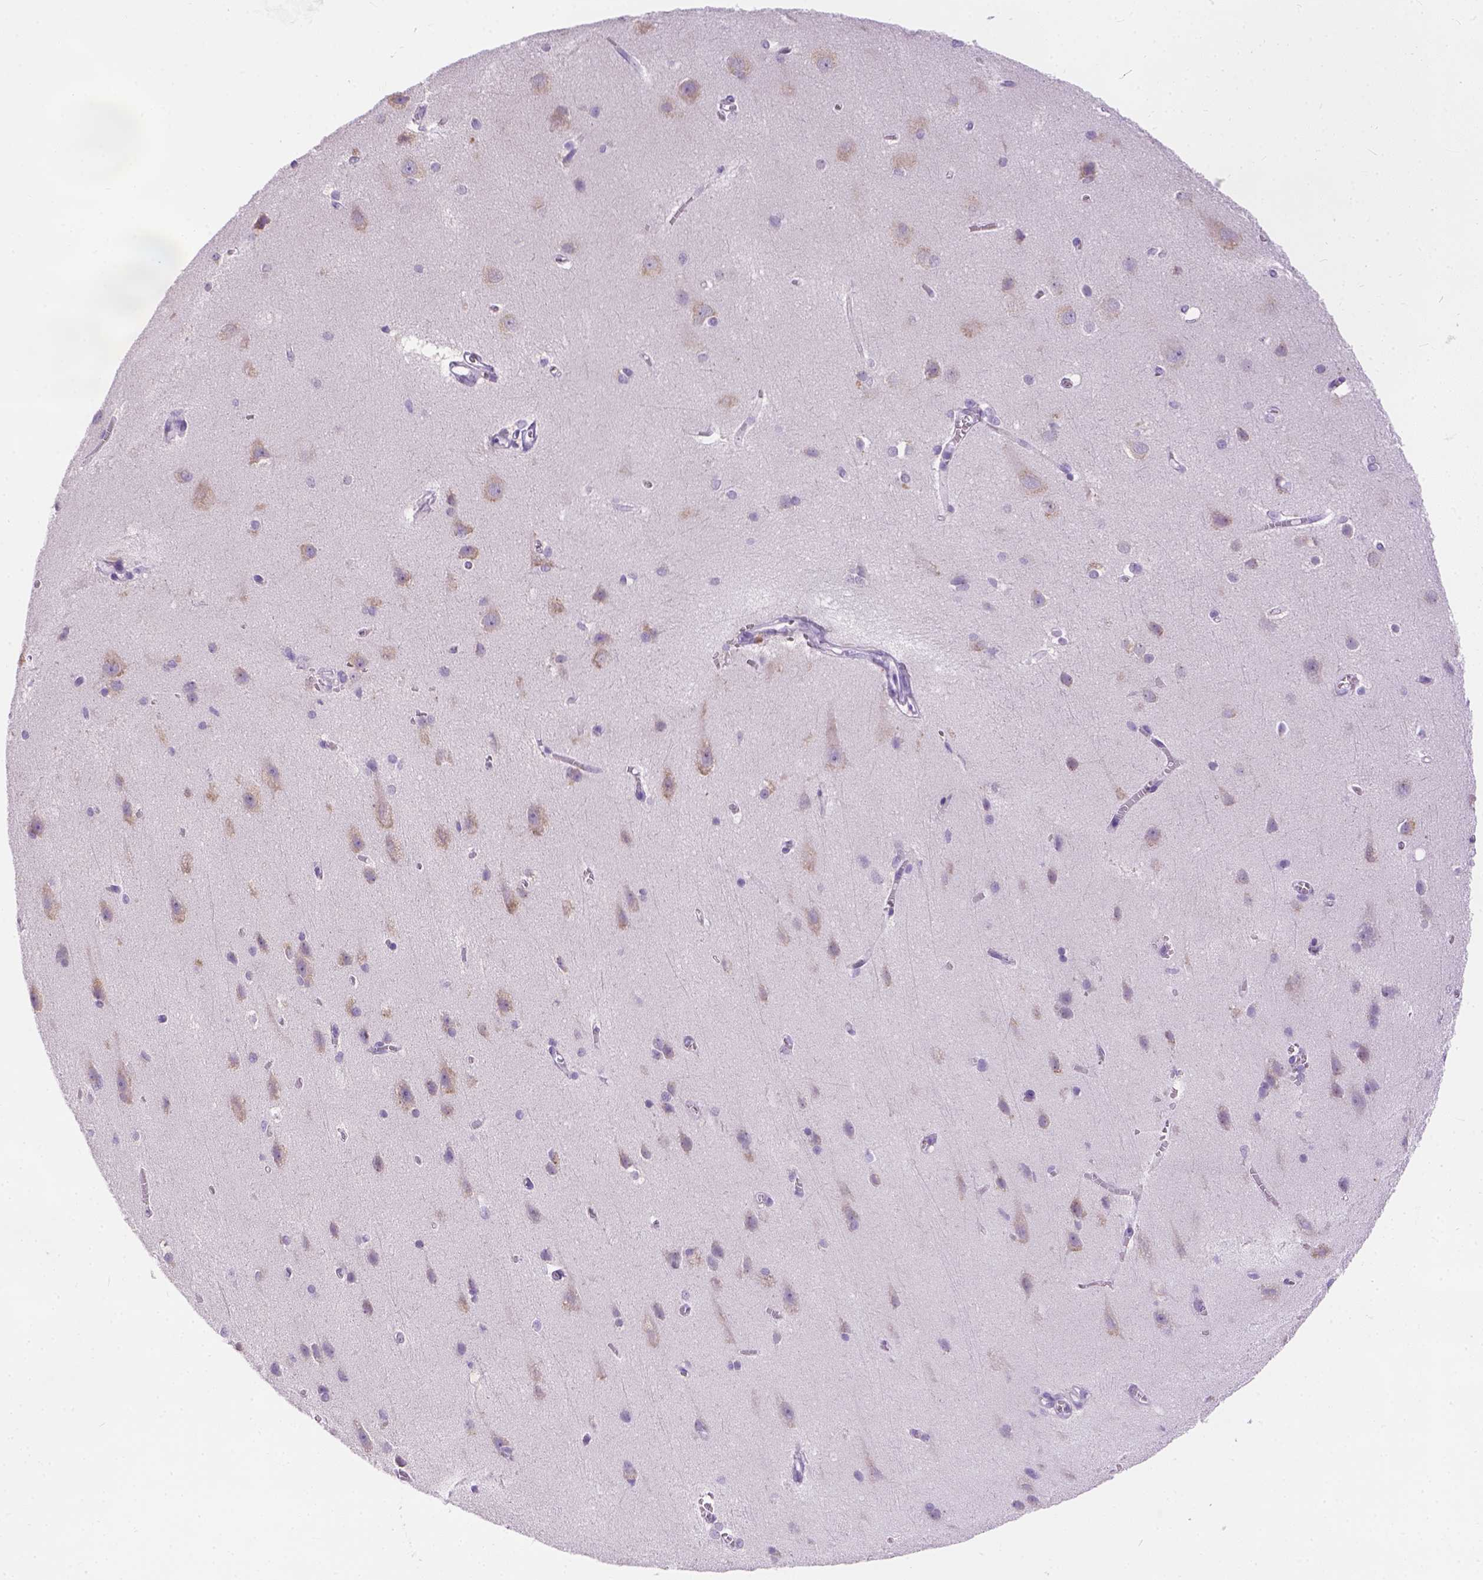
{"staining": {"intensity": "negative", "quantity": "none", "location": "none"}, "tissue": "cerebral cortex", "cell_type": "Endothelial cells", "image_type": "normal", "snomed": [{"axis": "morphology", "description": "Normal tissue, NOS"}, {"axis": "topography", "description": "Cerebral cortex"}], "caption": "An image of cerebral cortex stained for a protein reveals no brown staining in endothelial cells.", "gene": "TMEM38A", "patient": {"sex": "male", "age": 37}}